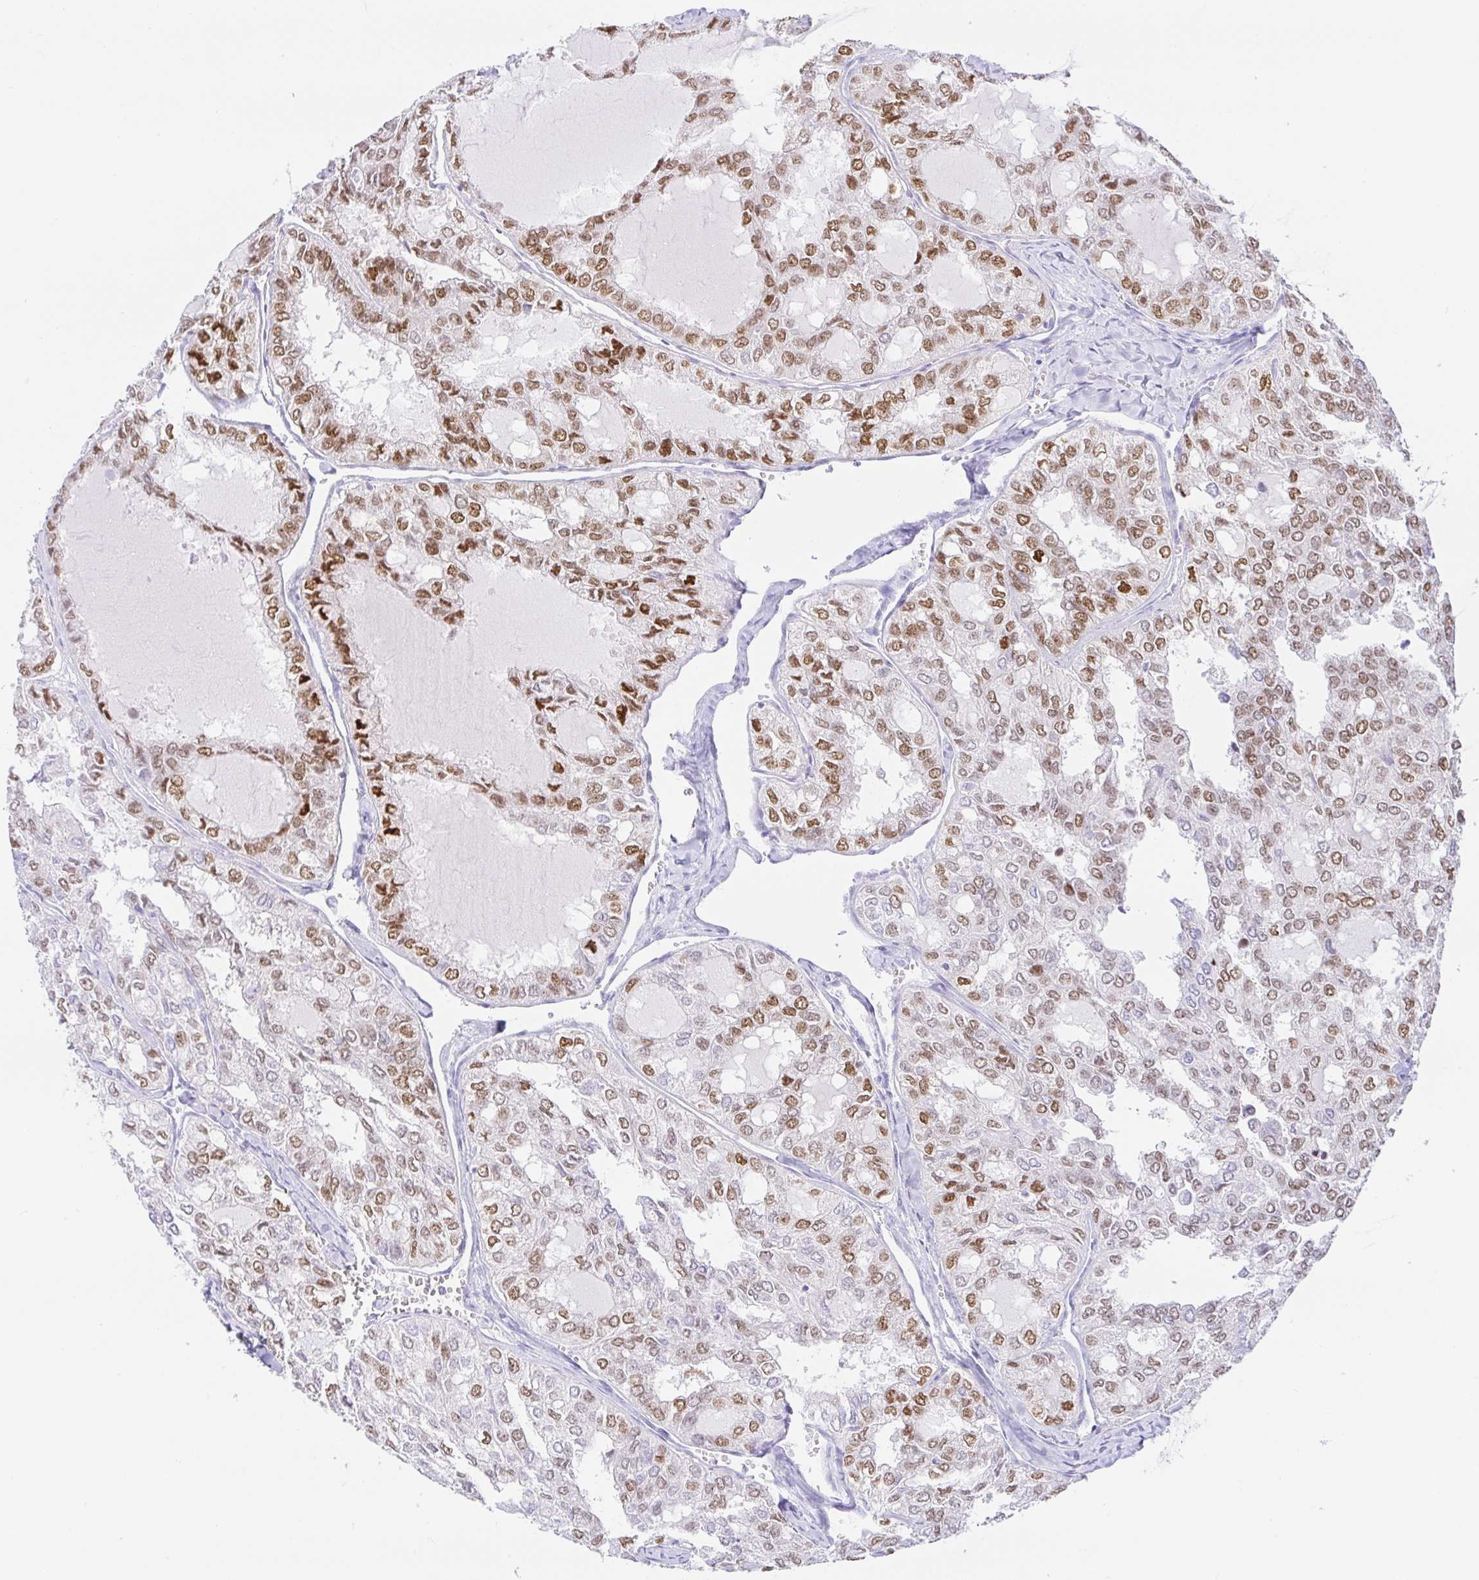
{"staining": {"intensity": "strong", "quantity": "25%-75%", "location": "nuclear"}, "tissue": "thyroid cancer", "cell_type": "Tumor cells", "image_type": "cancer", "snomed": [{"axis": "morphology", "description": "Follicular adenoma carcinoma, NOS"}, {"axis": "topography", "description": "Thyroid gland"}], "caption": "Tumor cells reveal high levels of strong nuclear positivity in about 25%-75% of cells in human follicular adenoma carcinoma (thyroid). Immunohistochemistry stains the protein in brown and the nuclei are stained blue.", "gene": "PAX8", "patient": {"sex": "male", "age": 75}}